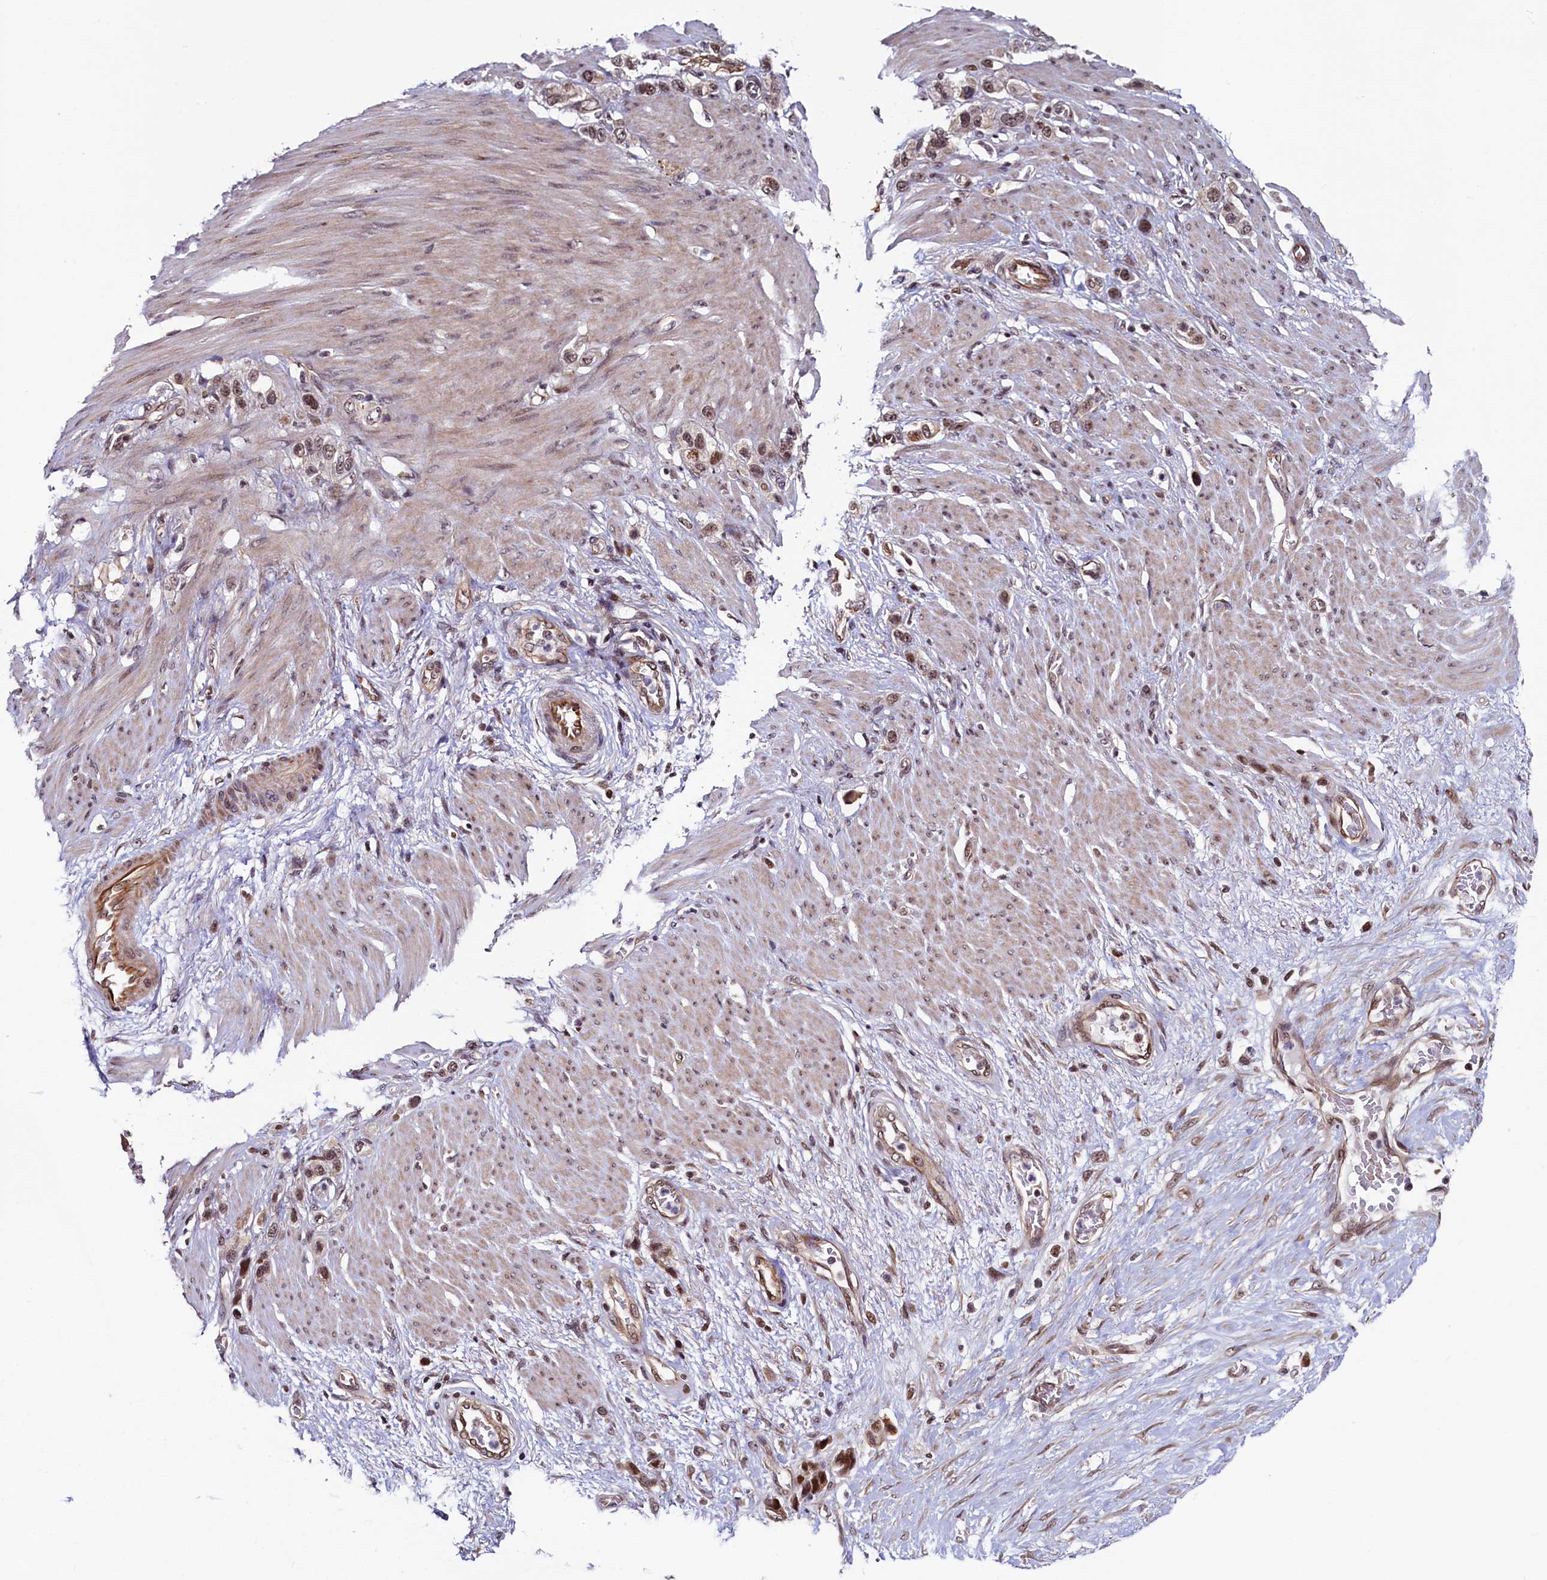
{"staining": {"intensity": "moderate", "quantity": ">75%", "location": "nuclear"}, "tissue": "stomach cancer", "cell_type": "Tumor cells", "image_type": "cancer", "snomed": [{"axis": "morphology", "description": "Adenocarcinoma, NOS"}, {"axis": "morphology", "description": "Adenocarcinoma, High grade"}, {"axis": "topography", "description": "Stomach, upper"}, {"axis": "topography", "description": "Stomach, lower"}], "caption": "The immunohistochemical stain shows moderate nuclear positivity in tumor cells of adenocarcinoma (stomach) tissue.", "gene": "LEO1", "patient": {"sex": "female", "age": 65}}